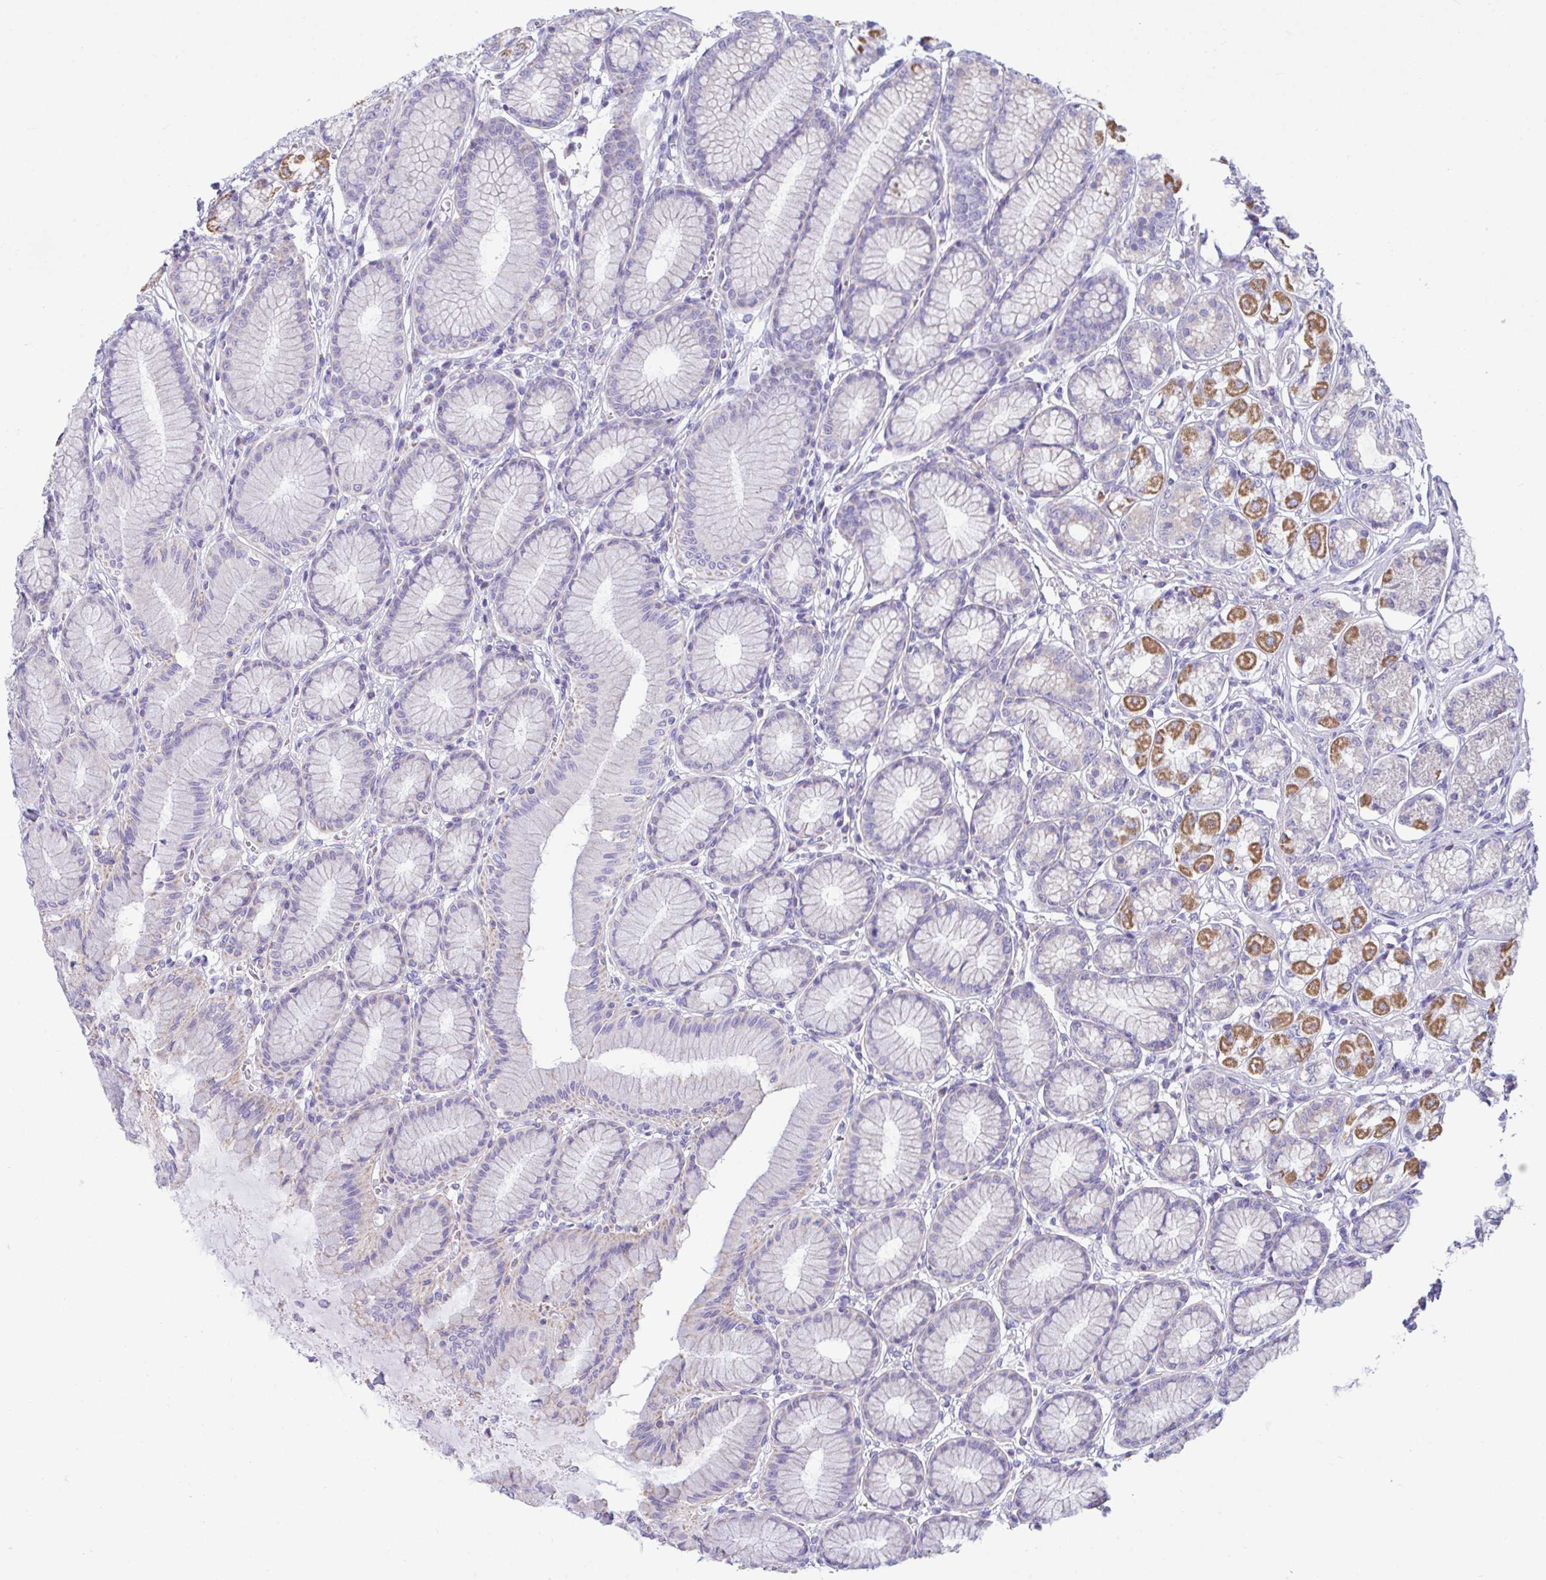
{"staining": {"intensity": "moderate", "quantity": "25%-75%", "location": "cytoplasmic/membranous"}, "tissue": "stomach", "cell_type": "Glandular cells", "image_type": "normal", "snomed": [{"axis": "morphology", "description": "Normal tissue, NOS"}, {"axis": "topography", "description": "Stomach"}, {"axis": "topography", "description": "Stomach, lower"}], "caption": "Stomach was stained to show a protein in brown. There is medium levels of moderate cytoplasmic/membranous staining in approximately 25%-75% of glandular cells. (DAB (3,3'-diaminobenzidine) IHC, brown staining for protein, blue staining for nuclei).", "gene": "NLRP8", "patient": {"sex": "male", "age": 76}}